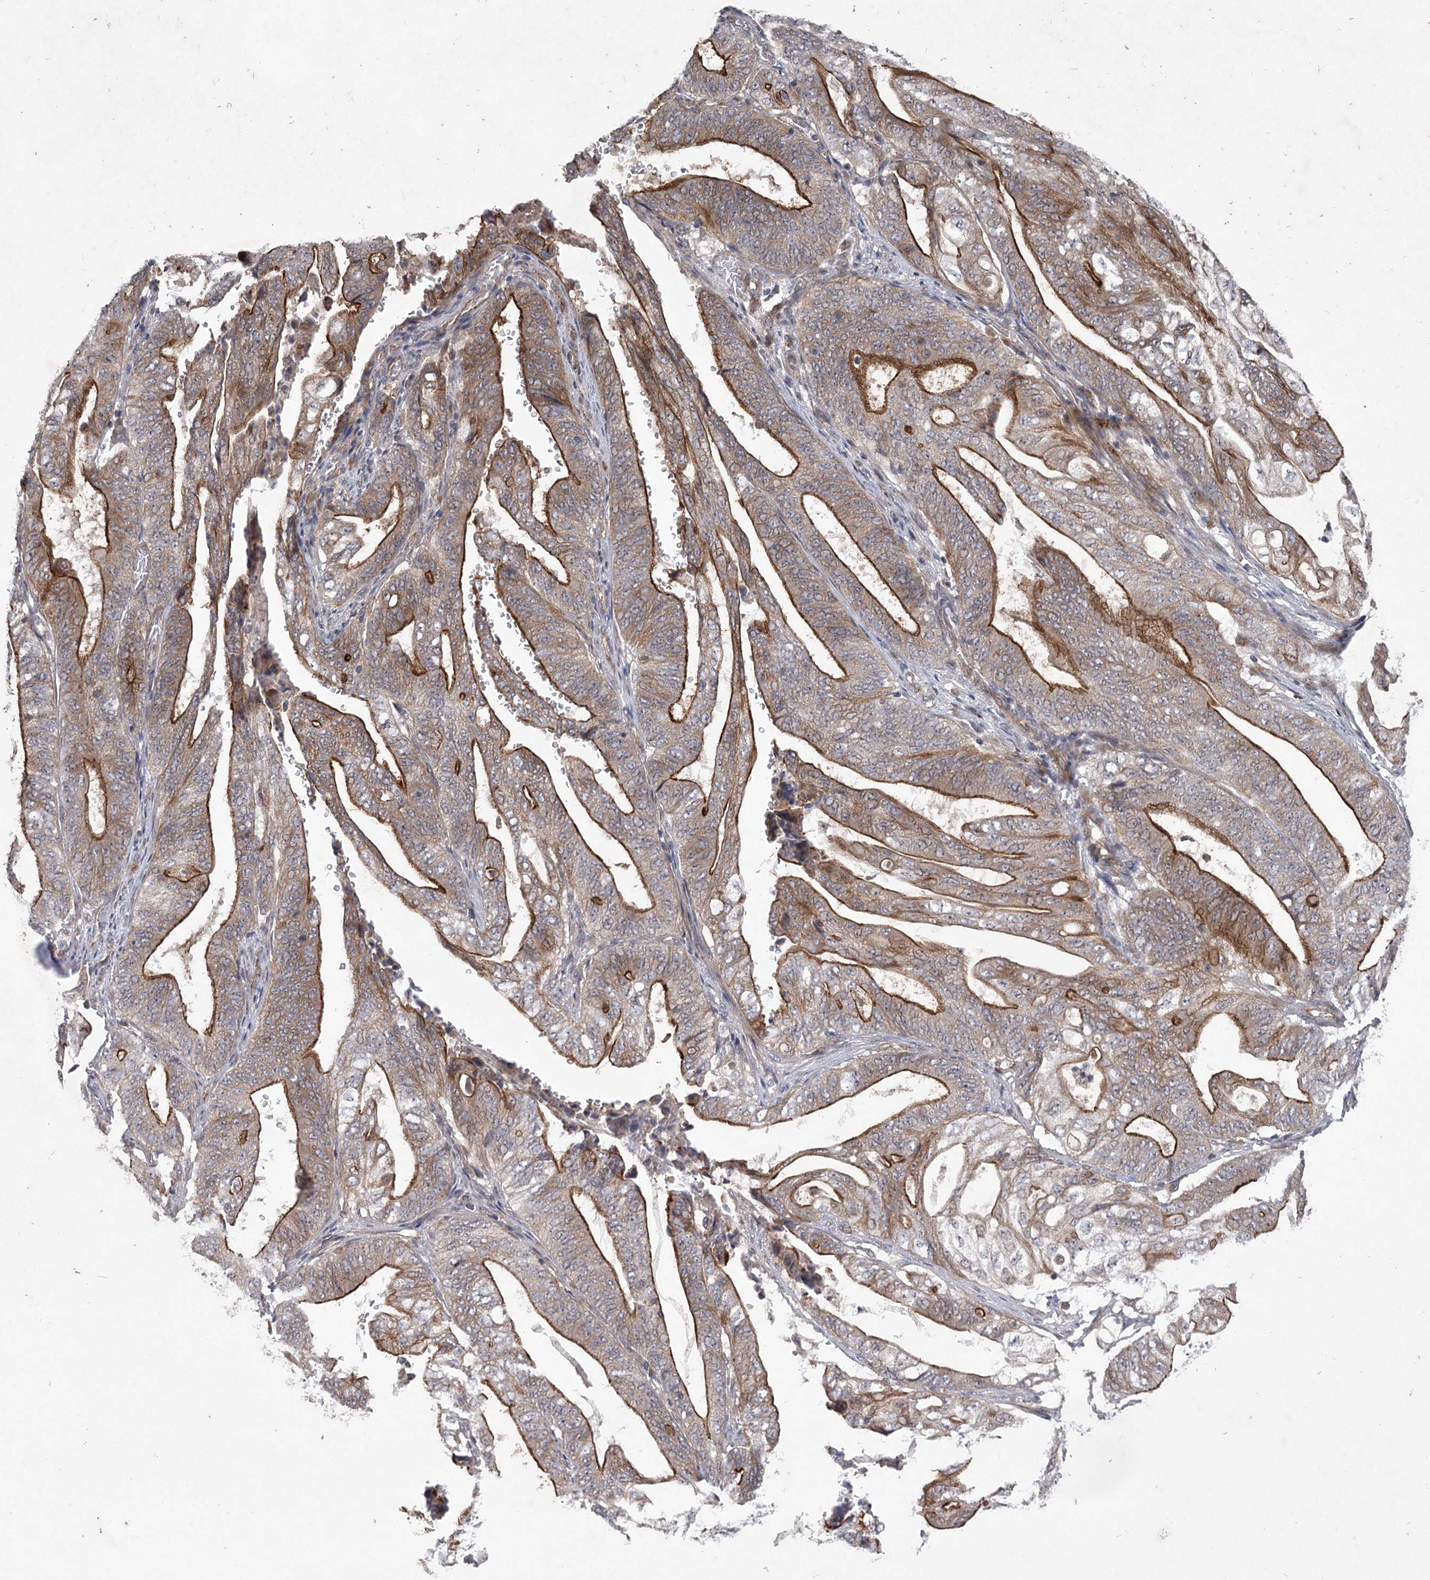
{"staining": {"intensity": "strong", "quantity": ">75%", "location": "cytoplasmic/membranous"}, "tissue": "stomach cancer", "cell_type": "Tumor cells", "image_type": "cancer", "snomed": [{"axis": "morphology", "description": "Adenocarcinoma, NOS"}, {"axis": "topography", "description": "Stomach"}], "caption": "Stomach adenocarcinoma stained for a protein displays strong cytoplasmic/membranous positivity in tumor cells. (Brightfield microscopy of DAB IHC at high magnification).", "gene": "METTL24", "patient": {"sex": "female", "age": 73}}